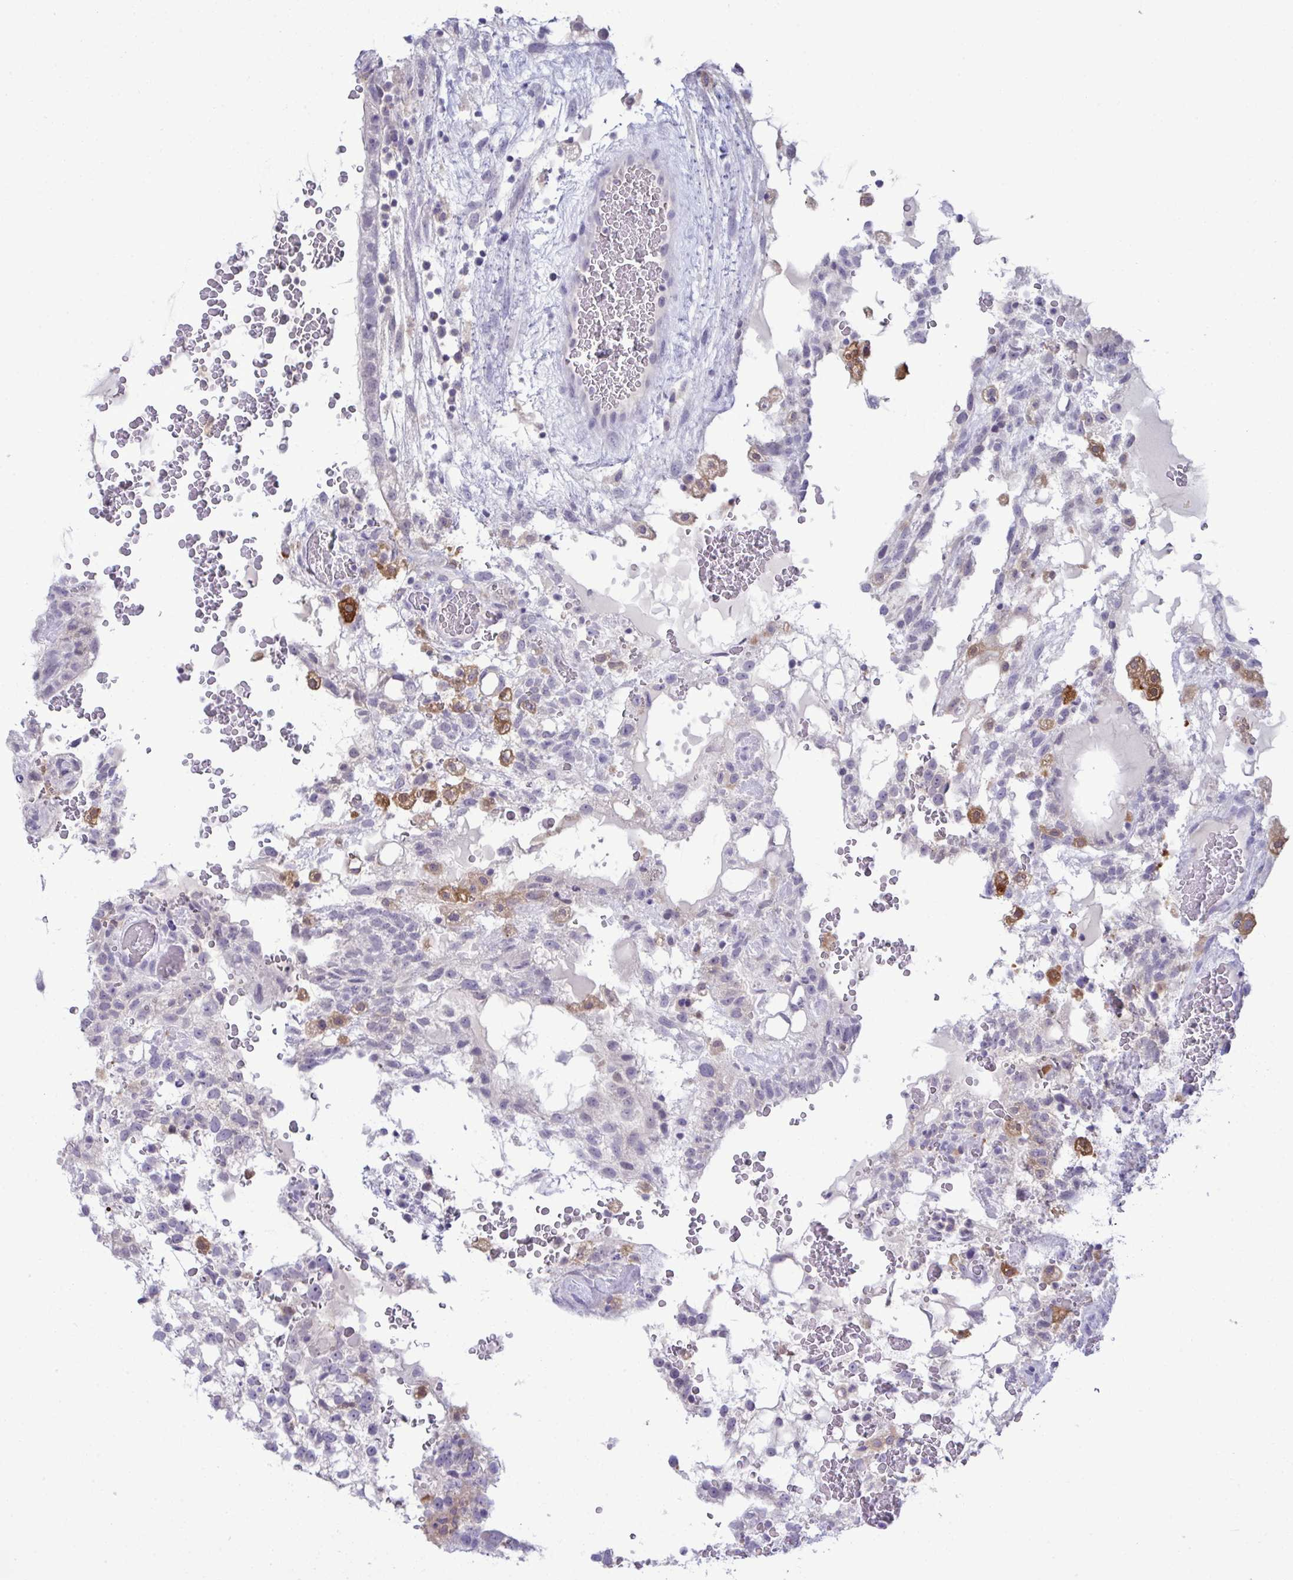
{"staining": {"intensity": "negative", "quantity": "none", "location": "none"}, "tissue": "testis cancer", "cell_type": "Tumor cells", "image_type": "cancer", "snomed": [{"axis": "morphology", "description": "Normal tissue, NOS"}, {"axis": "morphology", "description": "Carcinoma, Embryonal, NOS"}, {"axis": "topography", "description": "Testis"}], "caption": "Tumor cells show no significant protein staining in embryonal carcinoma (testis).", "gene": "RGPD5", "patient": {"sex": "male", "age": 32}}